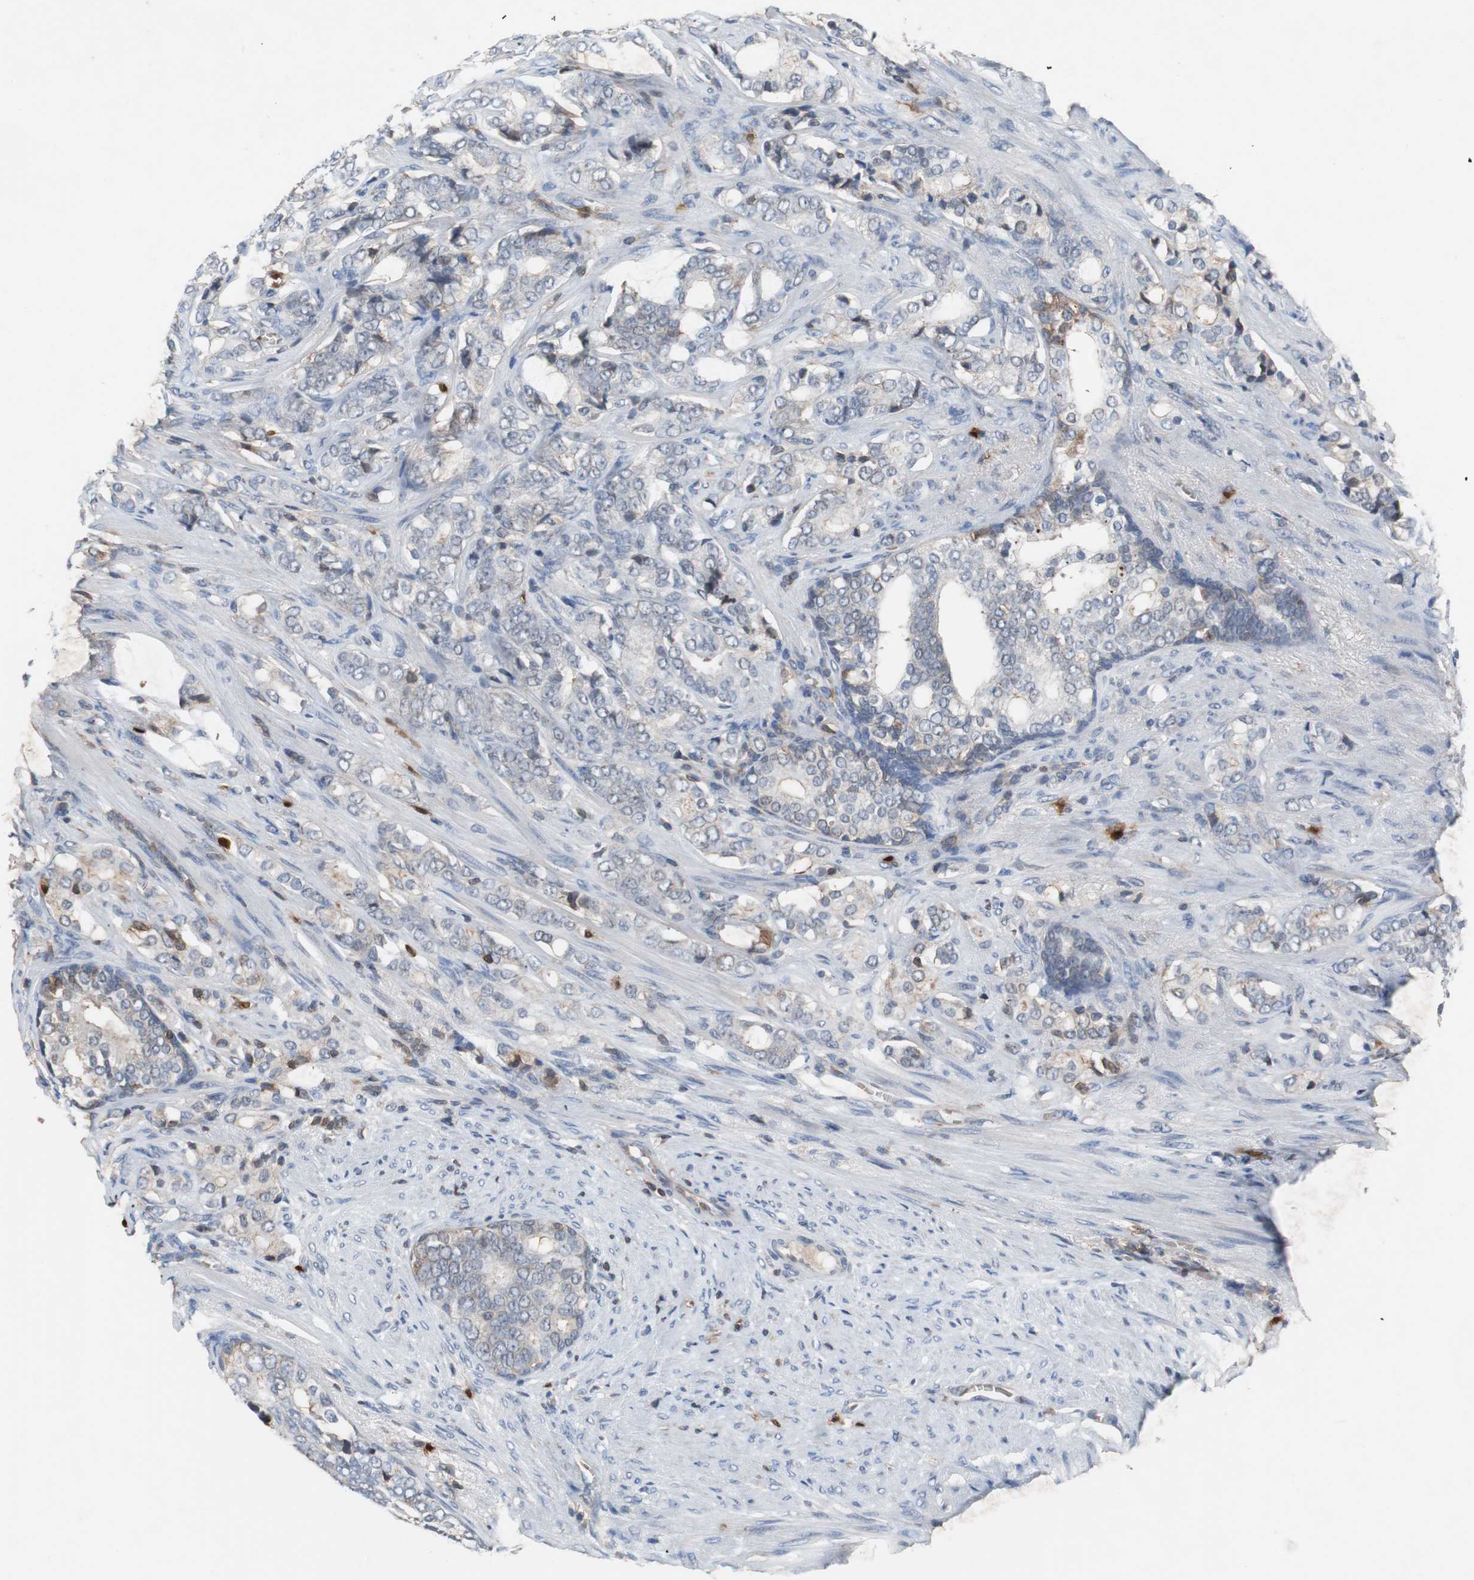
{"staining": {"intensity": "weak", "quantity": "<25%", "location": "cytoplasmic/membranous"}, "tissue": "prostate cancer", "cell_type": "Tumor cells", "image_type": "cancer", "snomed": [{"axis": "morphology", "description": "Adenocarcinoma, Low grade"}, {"axis": "topography", "description": "Prostate"}], "caption": "A photomicrograph of prostate cancer stained for a protein reveals no brown staining in tumor cells. (DAB IHC visualized using brightfield microscopy, high magnification).", "gene": "CALB2", "patient": {"sex": "male", "age": 58}}